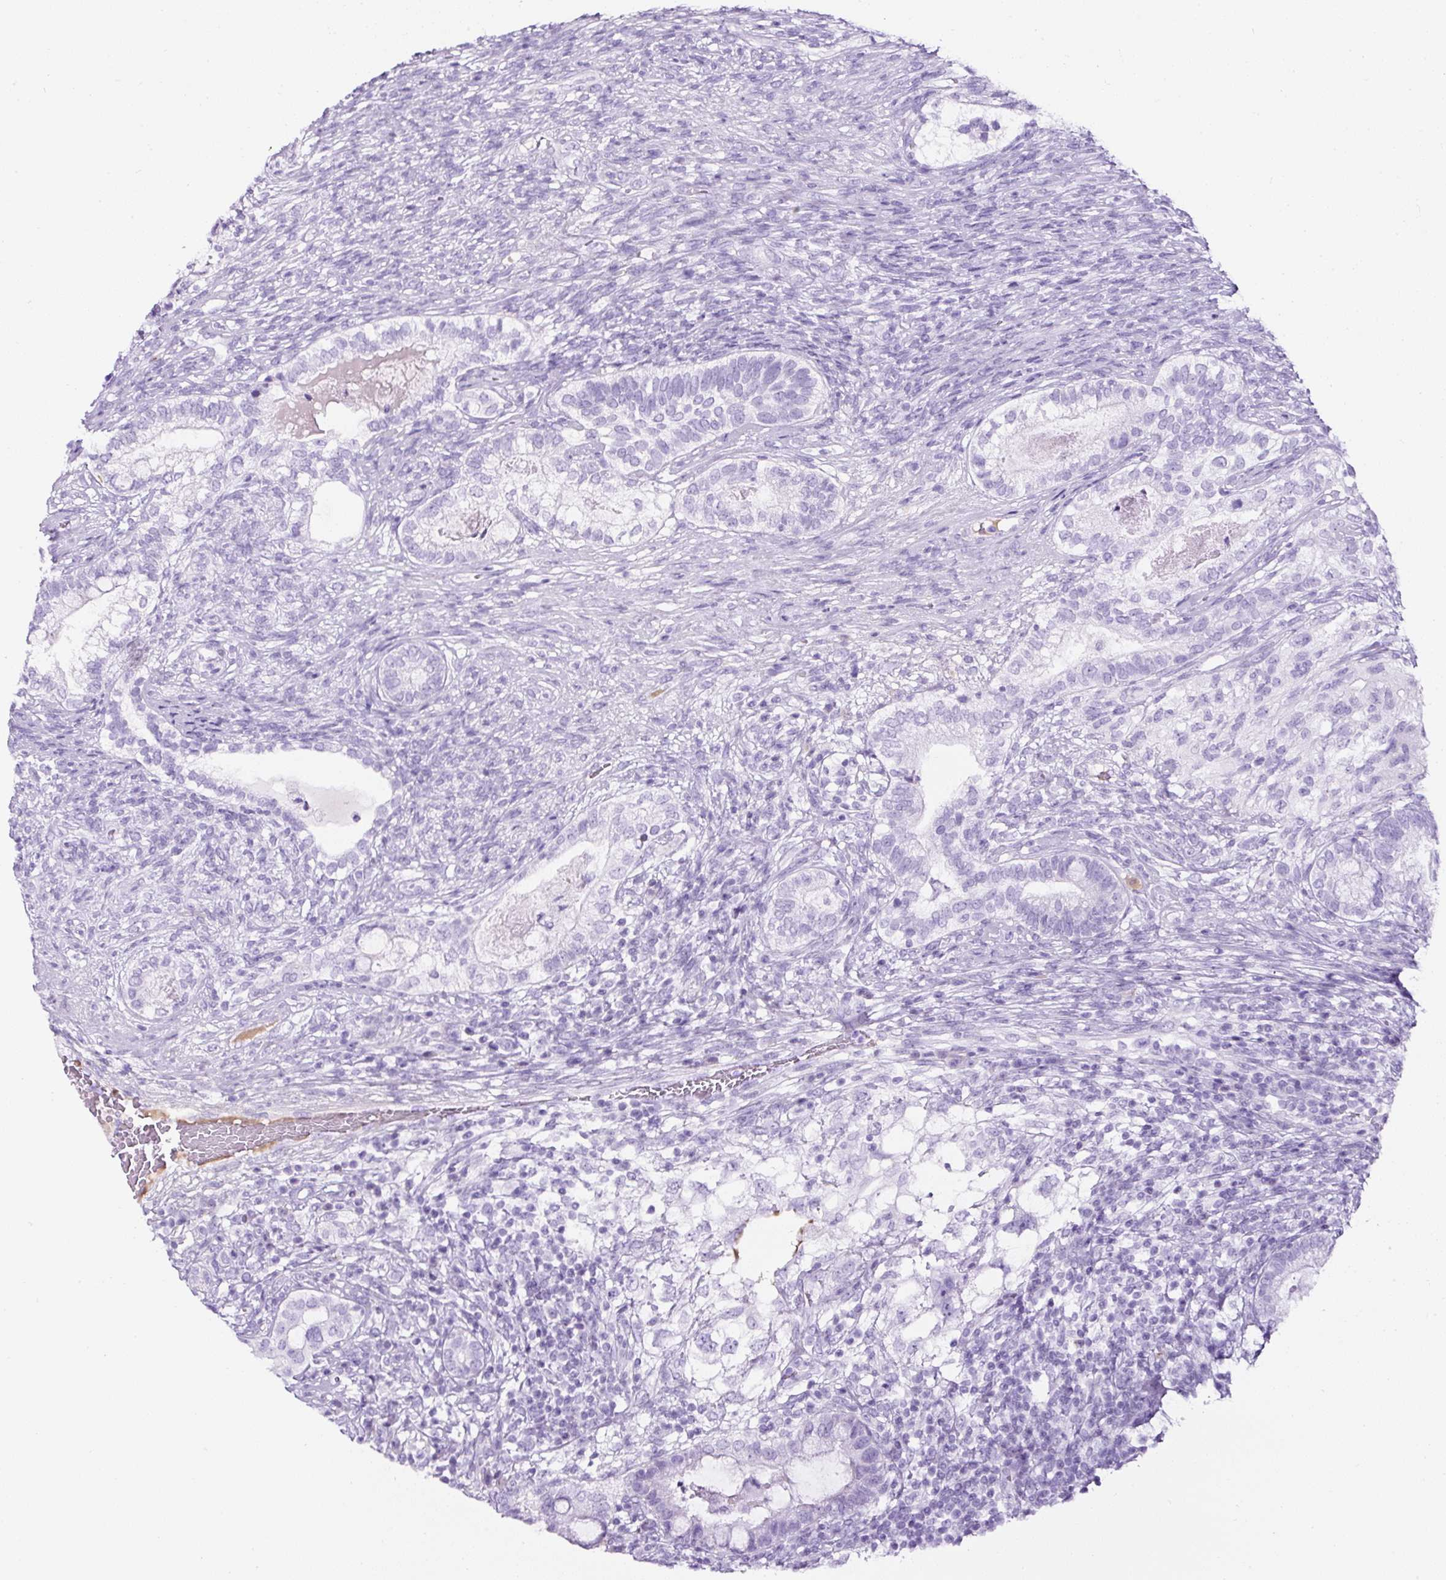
{"staining": {"intensity": "negative", "quantity": "none", "location": "none"}, "tissue": "testis cancer", "cell_type": "Tumor cells", "image_type": "cancer", "snomed": [{"axis": "morphology", "description": "Seminoma, NOS"}, {"axis": "morphology", "description": "Carcinoma, Embryonal, NOS"}, {"axis": "topography", "description": "Testis"}], "caption": "The histopathology image reveals no significant expression in tumor cells of seminoma (testis).", "gene": "TMEM200B", "patient": {"sex": "male", "age": 41}}